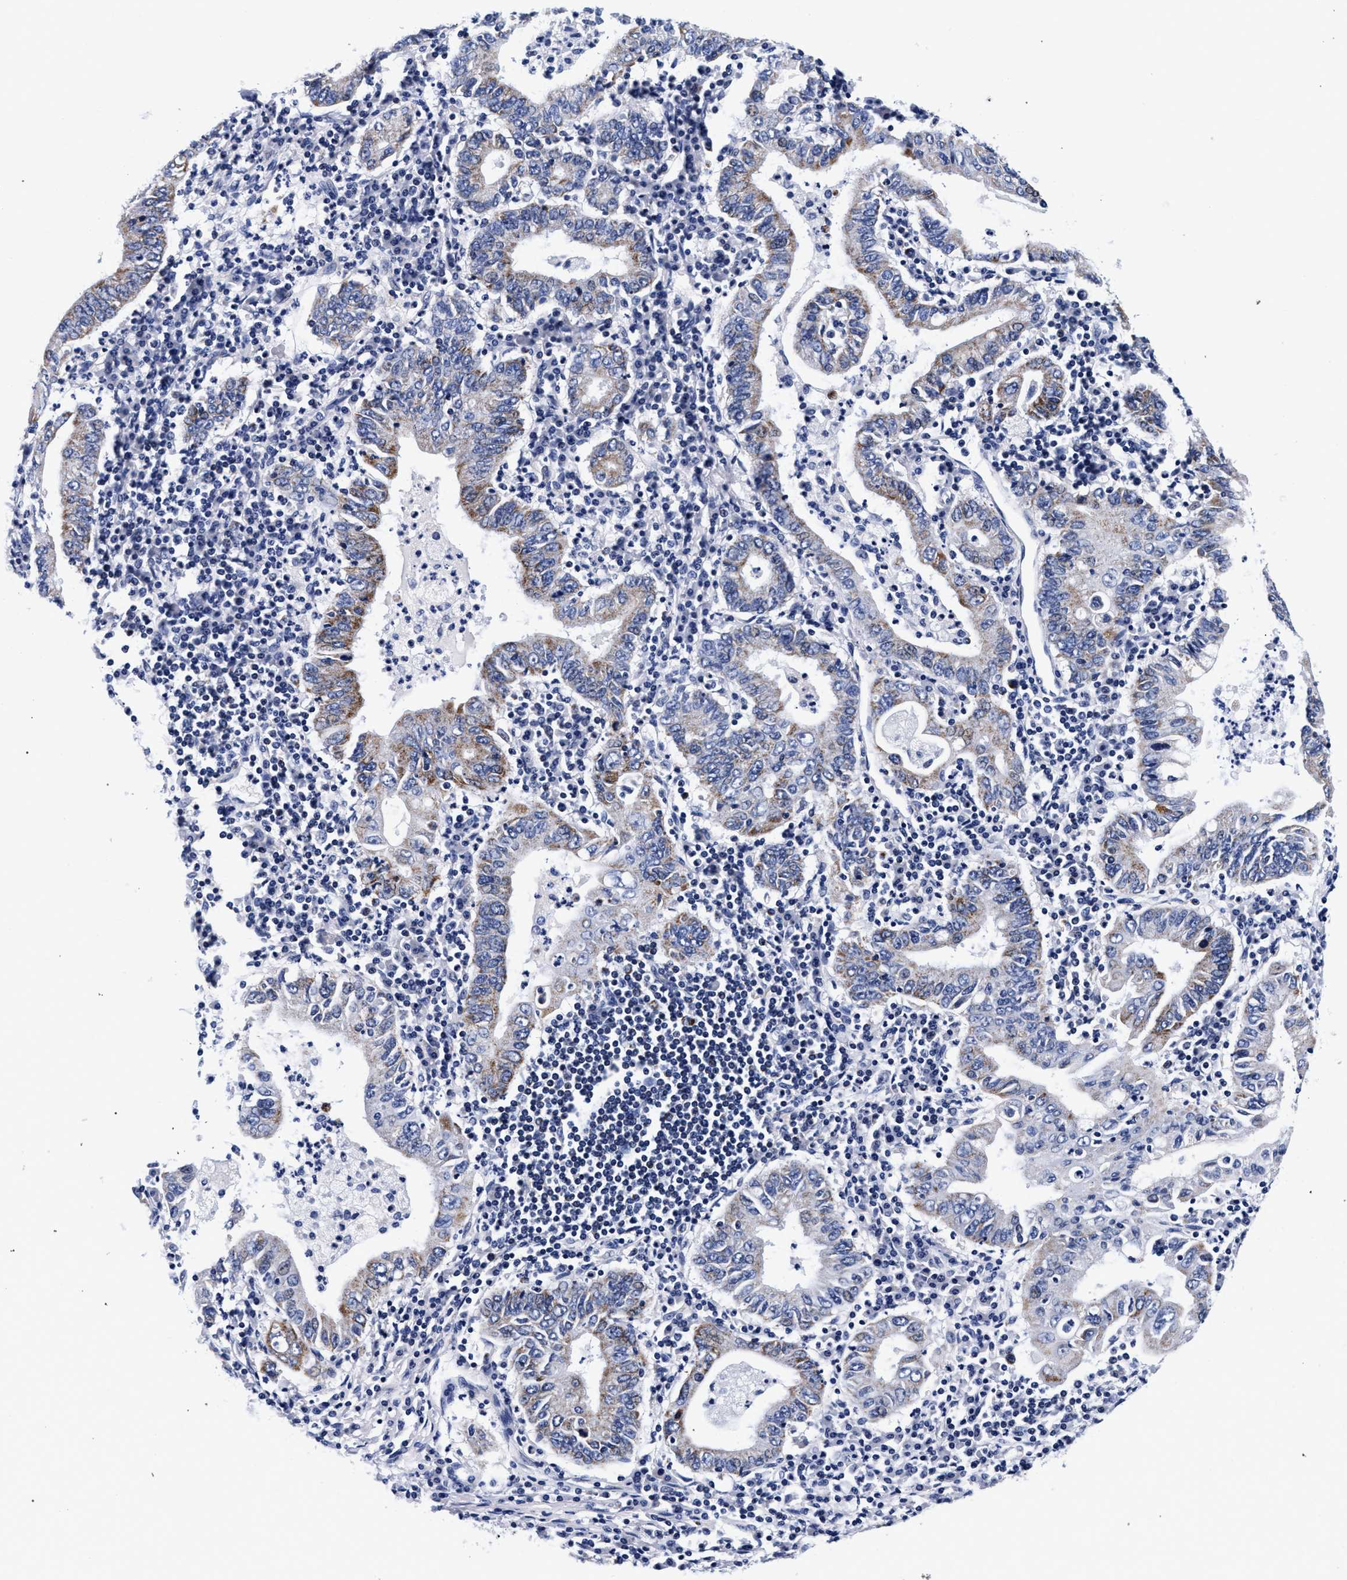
{"staining": {"intensity": "moderate", "quantity": "<25%", "location": "cytoplasmic/membranous"}, "tissue": "stomach cancer", "cell_type": "Tumor cells", "image_type": "cancer", "snomed": [{"axis": "morphology", "description": "Normal tissue, NOS"}, {"axis": "morphology", "description": "Adenocarcinoma, NOS"}, {"axis": "topography", "description": "Esophagus"}, {"axis": "topography", "description": "Stomach, upper"}, {"axis": "topography", "description": "Peripheral nerve tissue"}], "caption": "The micrograph reveals immunohistochemical staining of stomach cancer (adenocarcinoma). There is moderate cytoplasmic/membranous positivity is present in about <25% of tumor cells.", "gene": "RAB3B", "patient": {"sex": "male", "age": 62}}